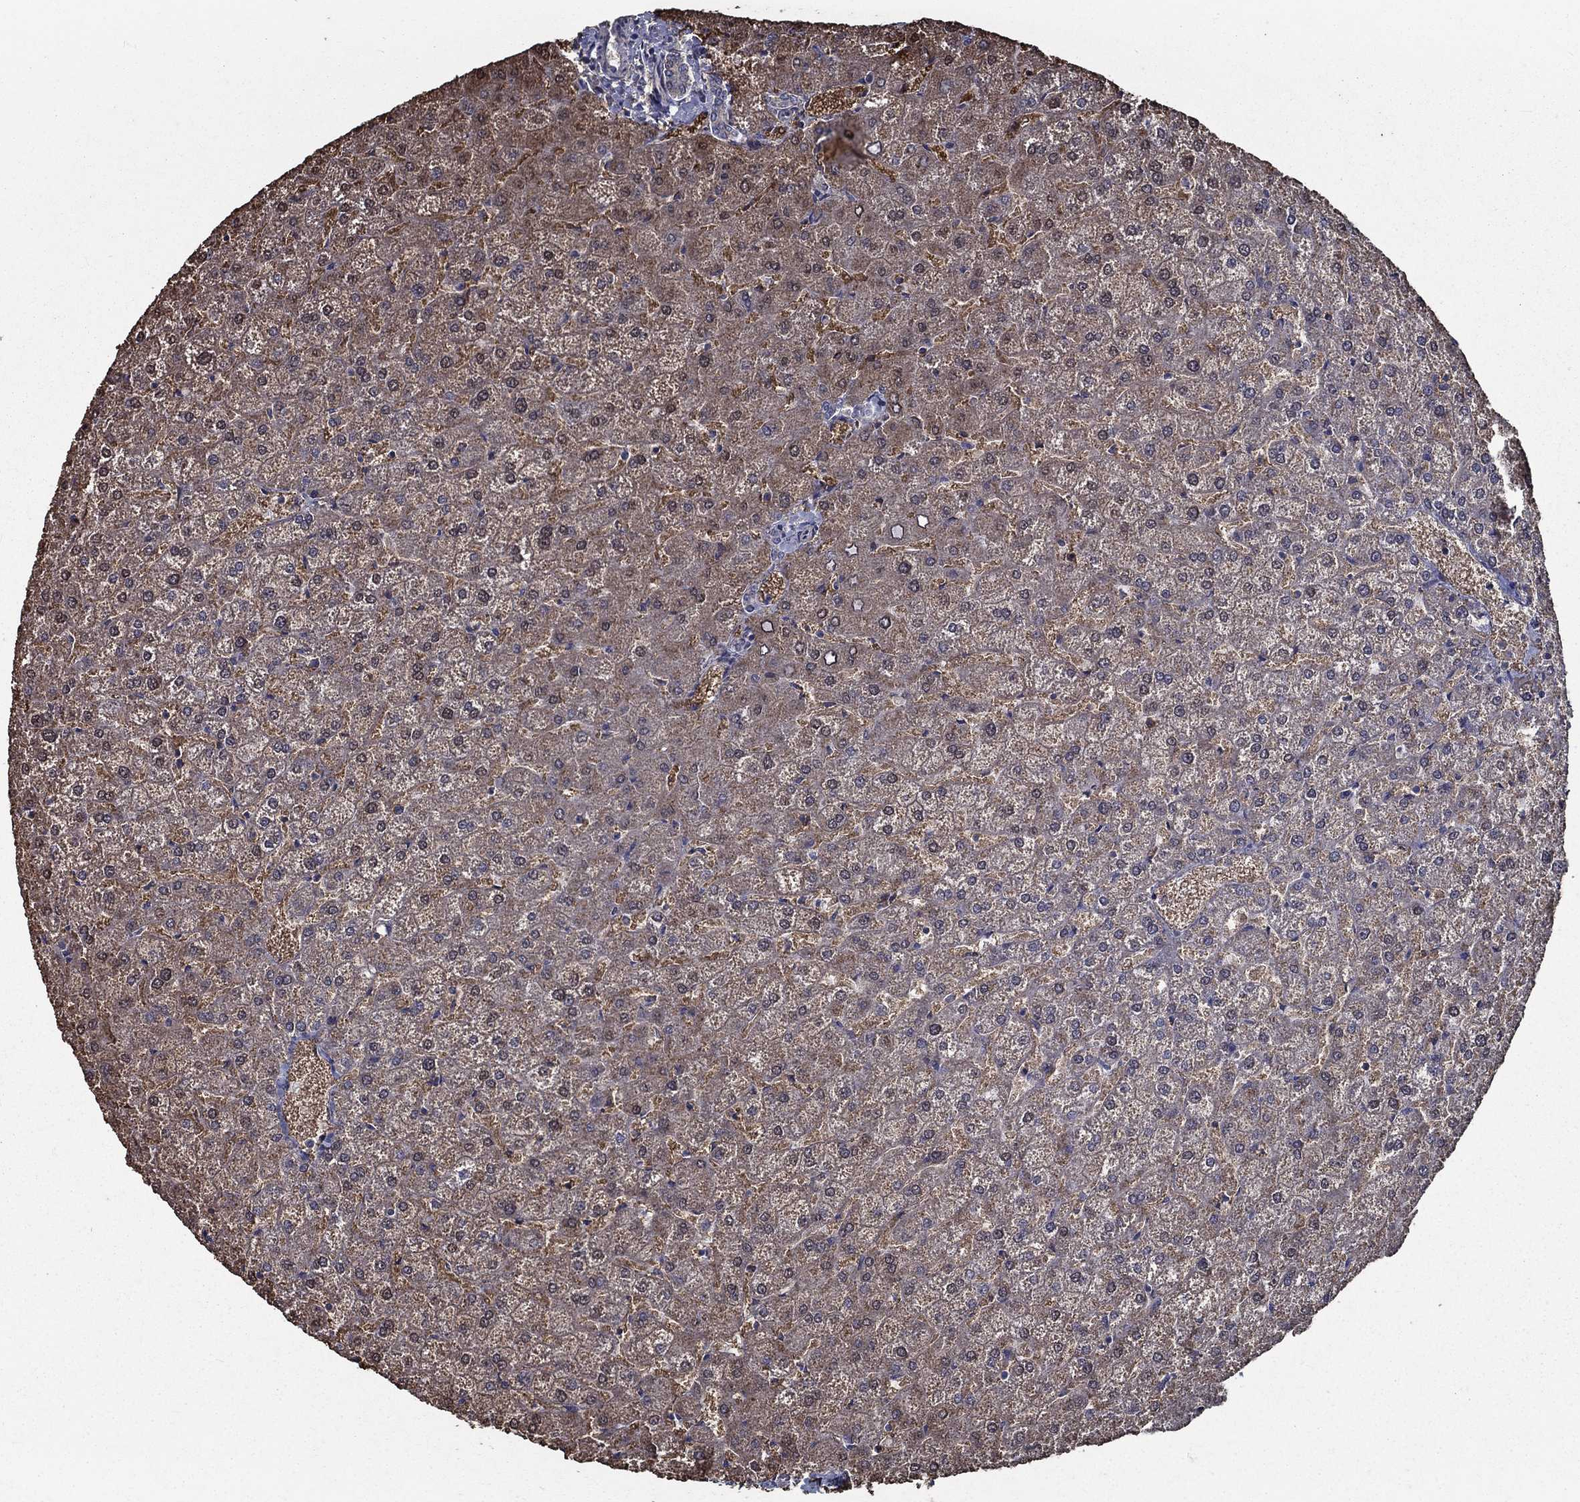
{"staining": {"intensity": "negative", "quantity": "none", "location": "none"}, "tissue": "liver", "cell_type": "Cholangiocytes", "image_type": "normal", "snomed": [{"axis": "morphology", "description": "Normal tissue, NOS"}, {"axis": "topography", "description": "Liver"}], "caption": "Micrograph shows no significant protein staining in cholangiocytes of benign liver. (DAB (3,3'-diaminobenzidine) IHC, high magnification).", "gene": "SLC44A1", "patient": {"sex": "female", "age": 32}}